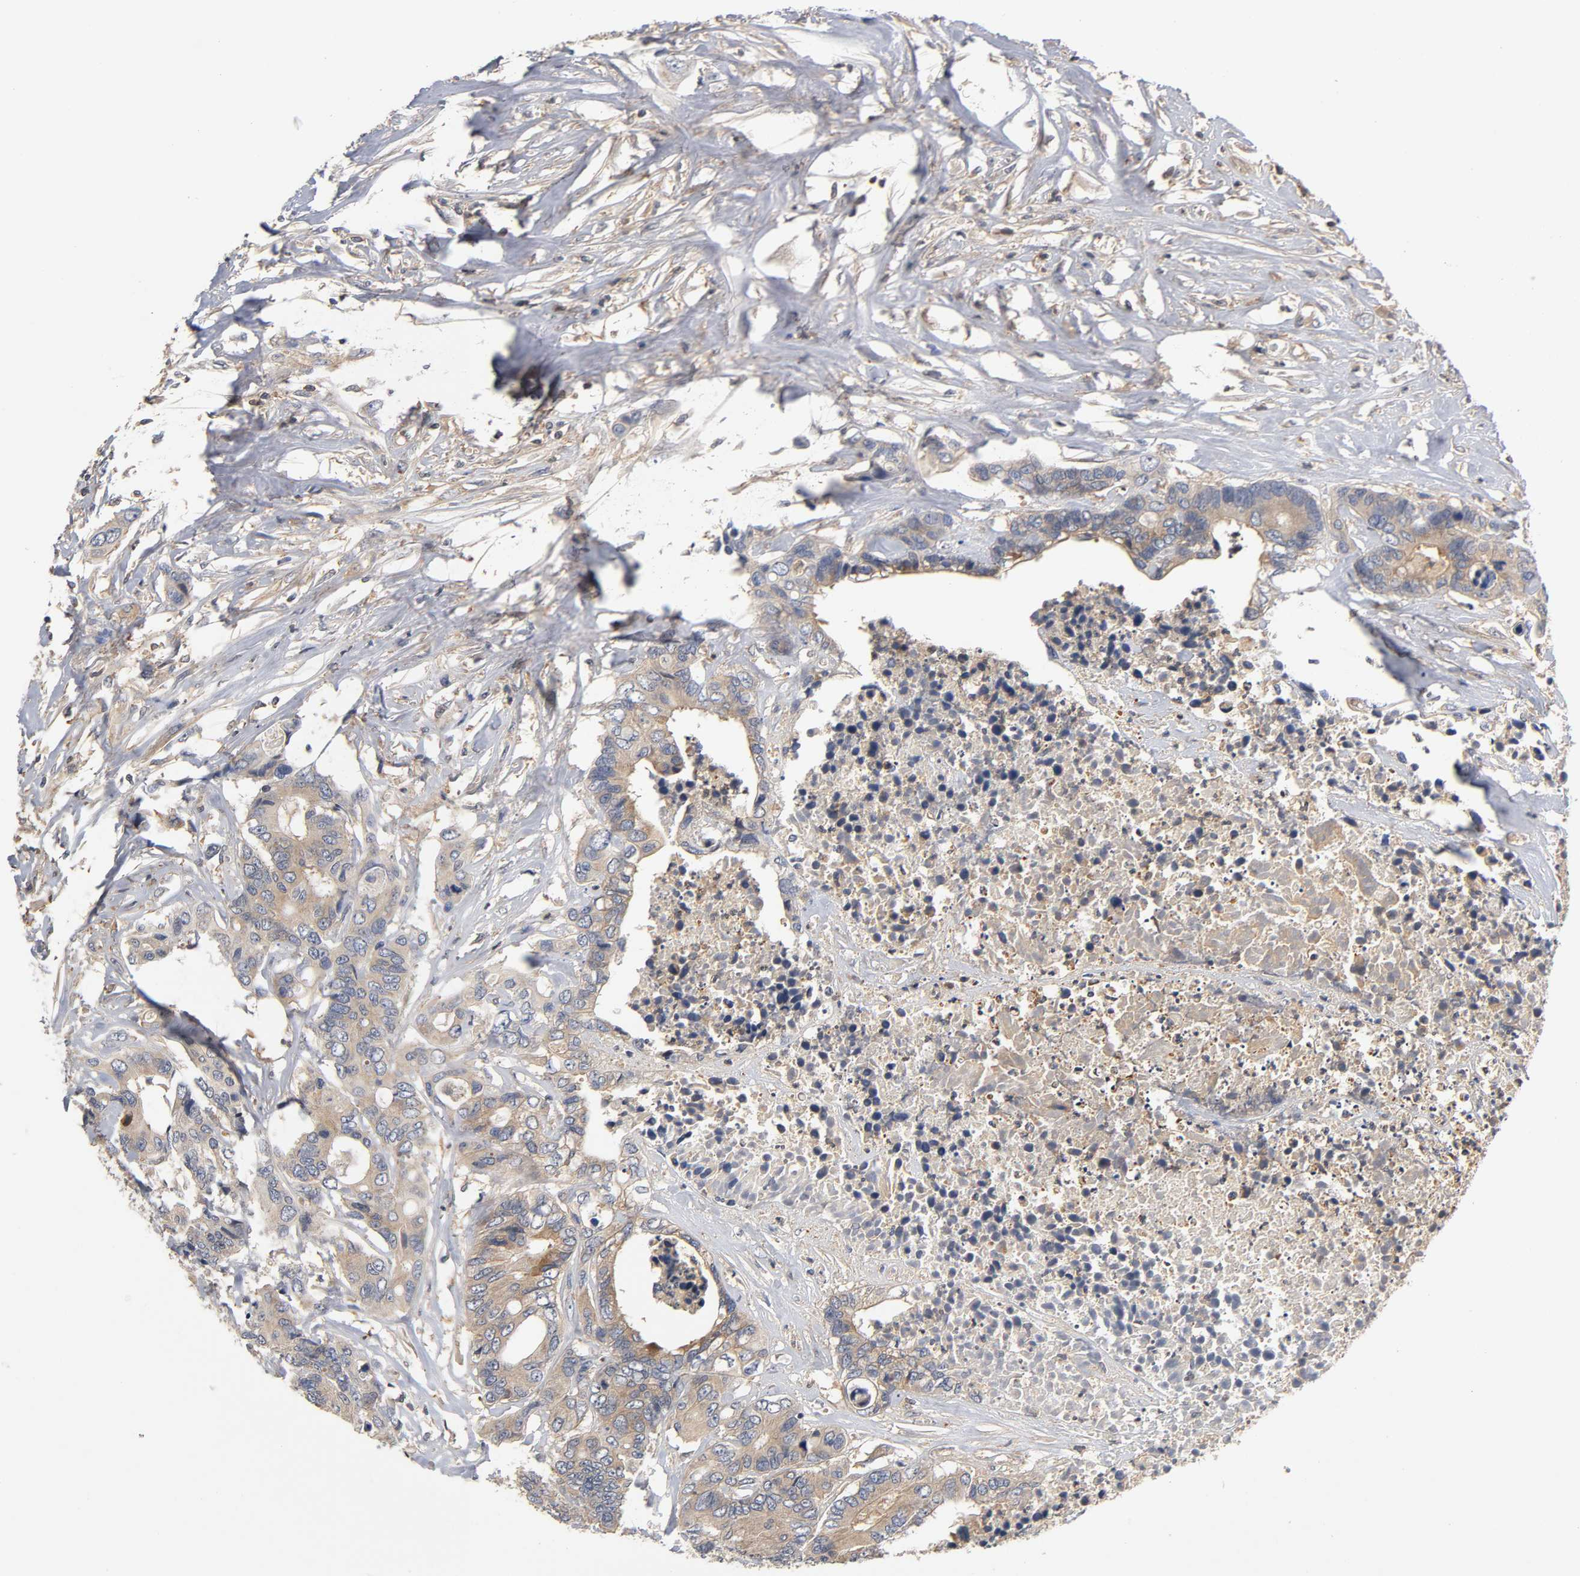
{"staining": {"intensity": "moderate", "quantity": ">75%", "location": "cytoplasmic/membranous"}, "tissue": "colorectal cancer", "cell_type": "Tumor cells", "image_type": "cancer", "snomed": [{"axis": "morphology", "description": "Adenocarcinoma, NOS"}, {"axis": "topography", "description": "Rectum"}], "caption": "Human adenocarcinoma (colorectal) stained with a brown dye exhibits moderate cytoplasmic/membranous positive positivity in approximately >75% of tumor cells.", "gene": "ACTR2", "patient": {"sex": "male", "age": 55}}